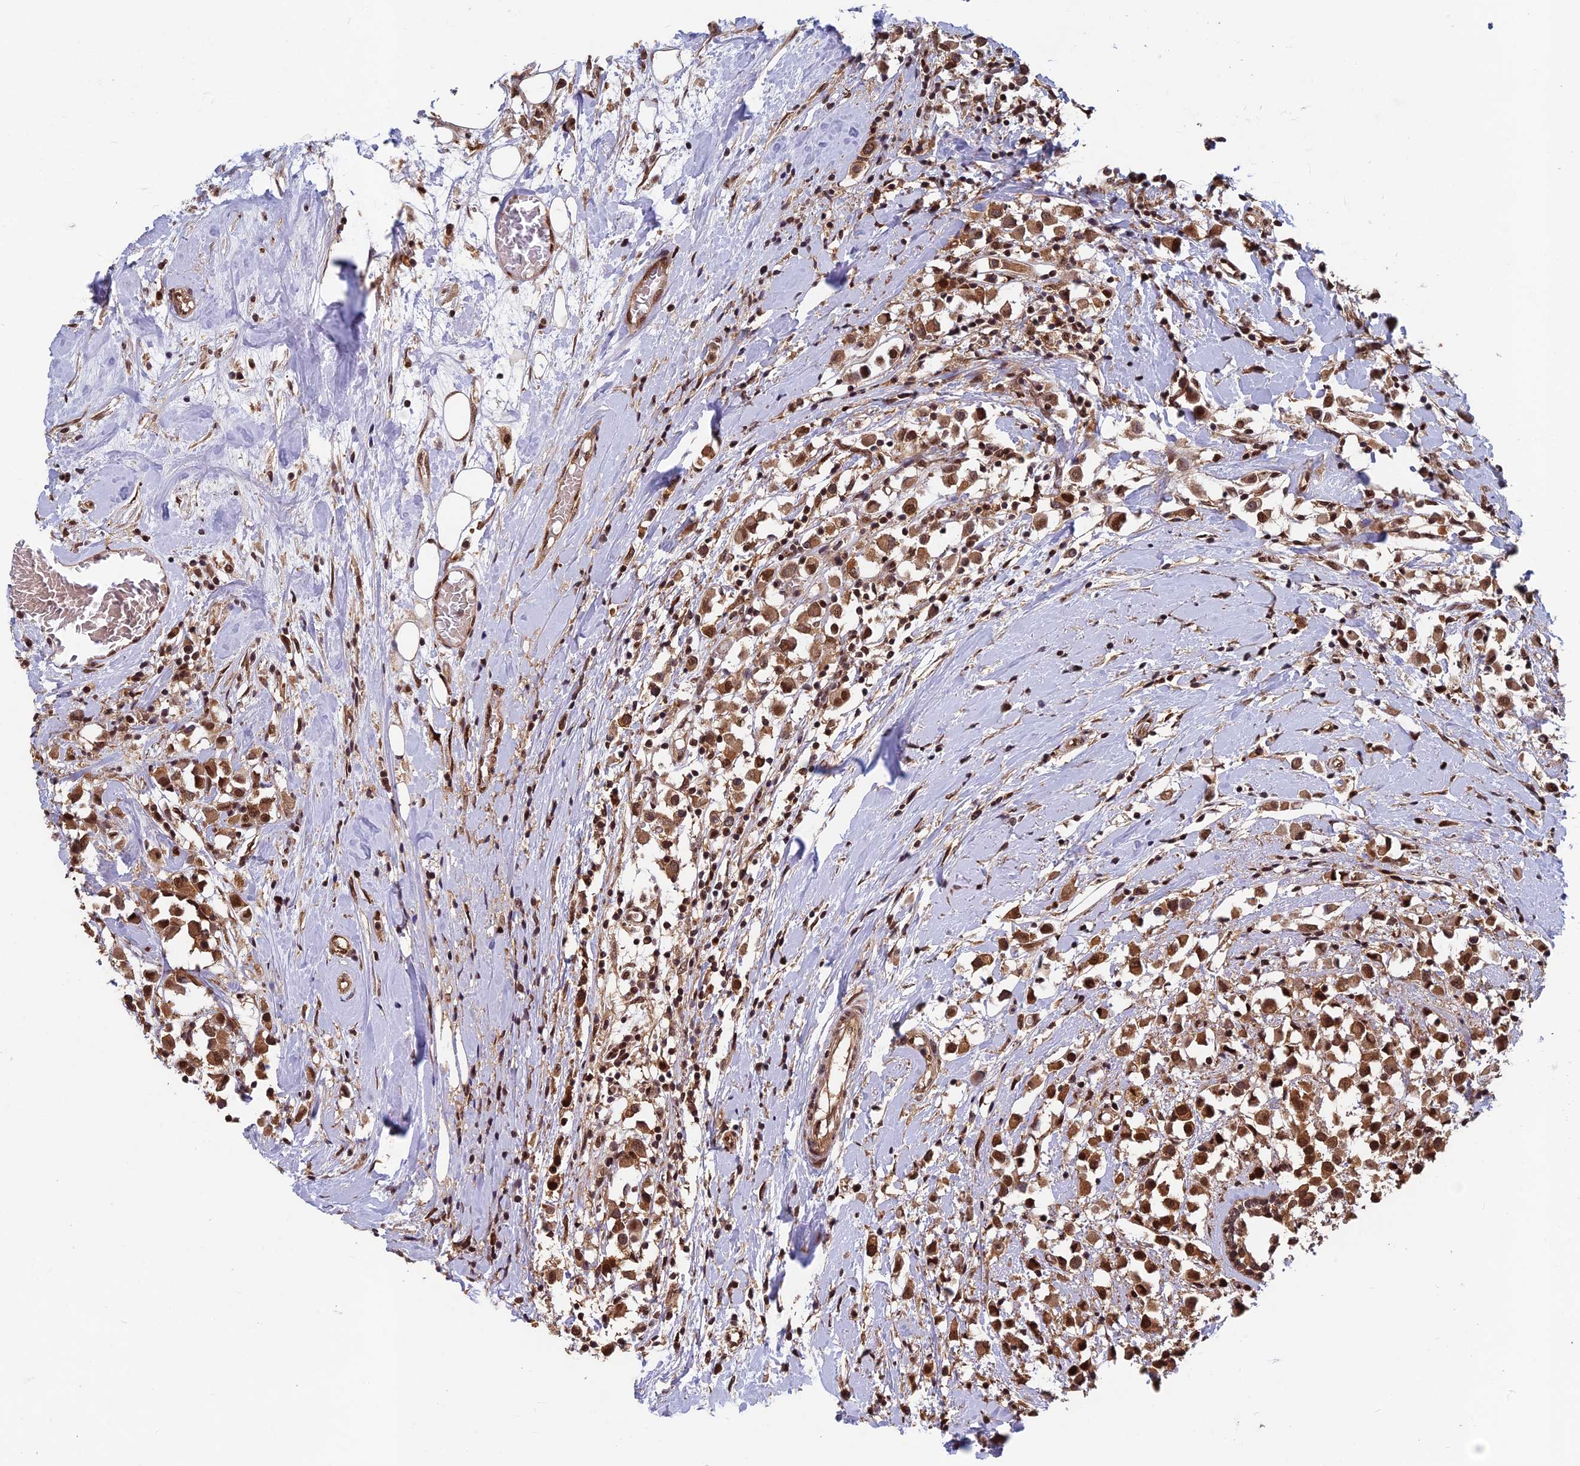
{"staining": {"intensity": "moderate", "quantity": ">75%", "location": "cytoplasmic/membranous,nuclear"}, "tissue": "breast cancer", "cell_type": "Tumor cells", "image_type": "cancer", "snomed": [{"axis": "morphology", "description": "Duct carcinoma"}, {"axis": "topography", "description": "Breast"}], "caption": "The image shows a brown stain indicating the presence of a protein in the cytoplasmic/membranous and nuclear of tumor cells in breast intraductal carcinoma.", "gene": "FAM53C", "patient": {"sex": "female", "age": 61}}